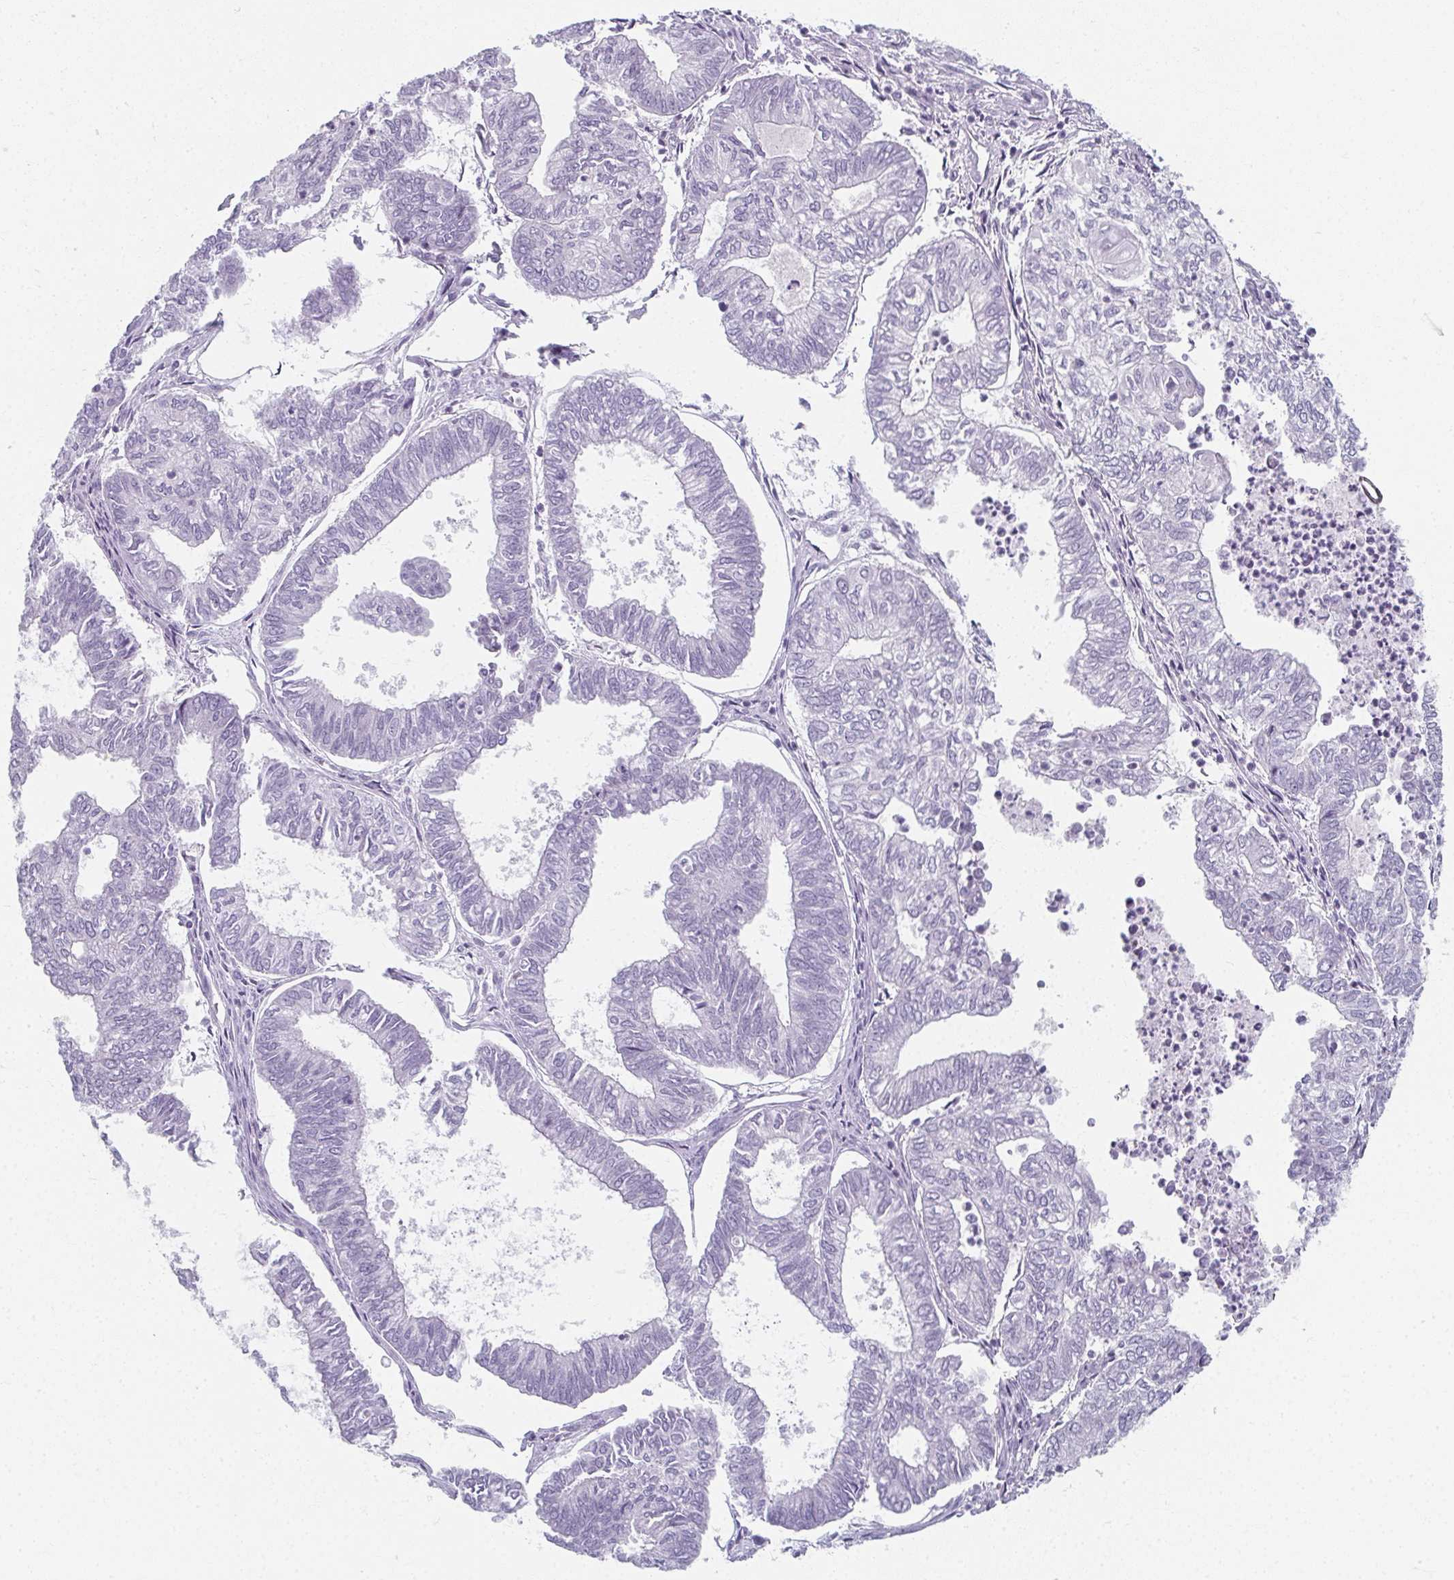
{"staining": {"intensity": "negative", "quantity": "none", "location": "none"}, "tissue": "ovarian cancer", "cell_type": "Tumor cells", "image_type": "cancer", "snomed": [{"axis": "morphology", "description": "Carcinoma, endometroid"}, {"axis": "topography", "description": "Ovary"}], "caption": "The histopathology image displays no staining of tumor cells in ovarian cancer.", "gene": "CAMKV", "patient": {"sex": "female", "age": 64}}